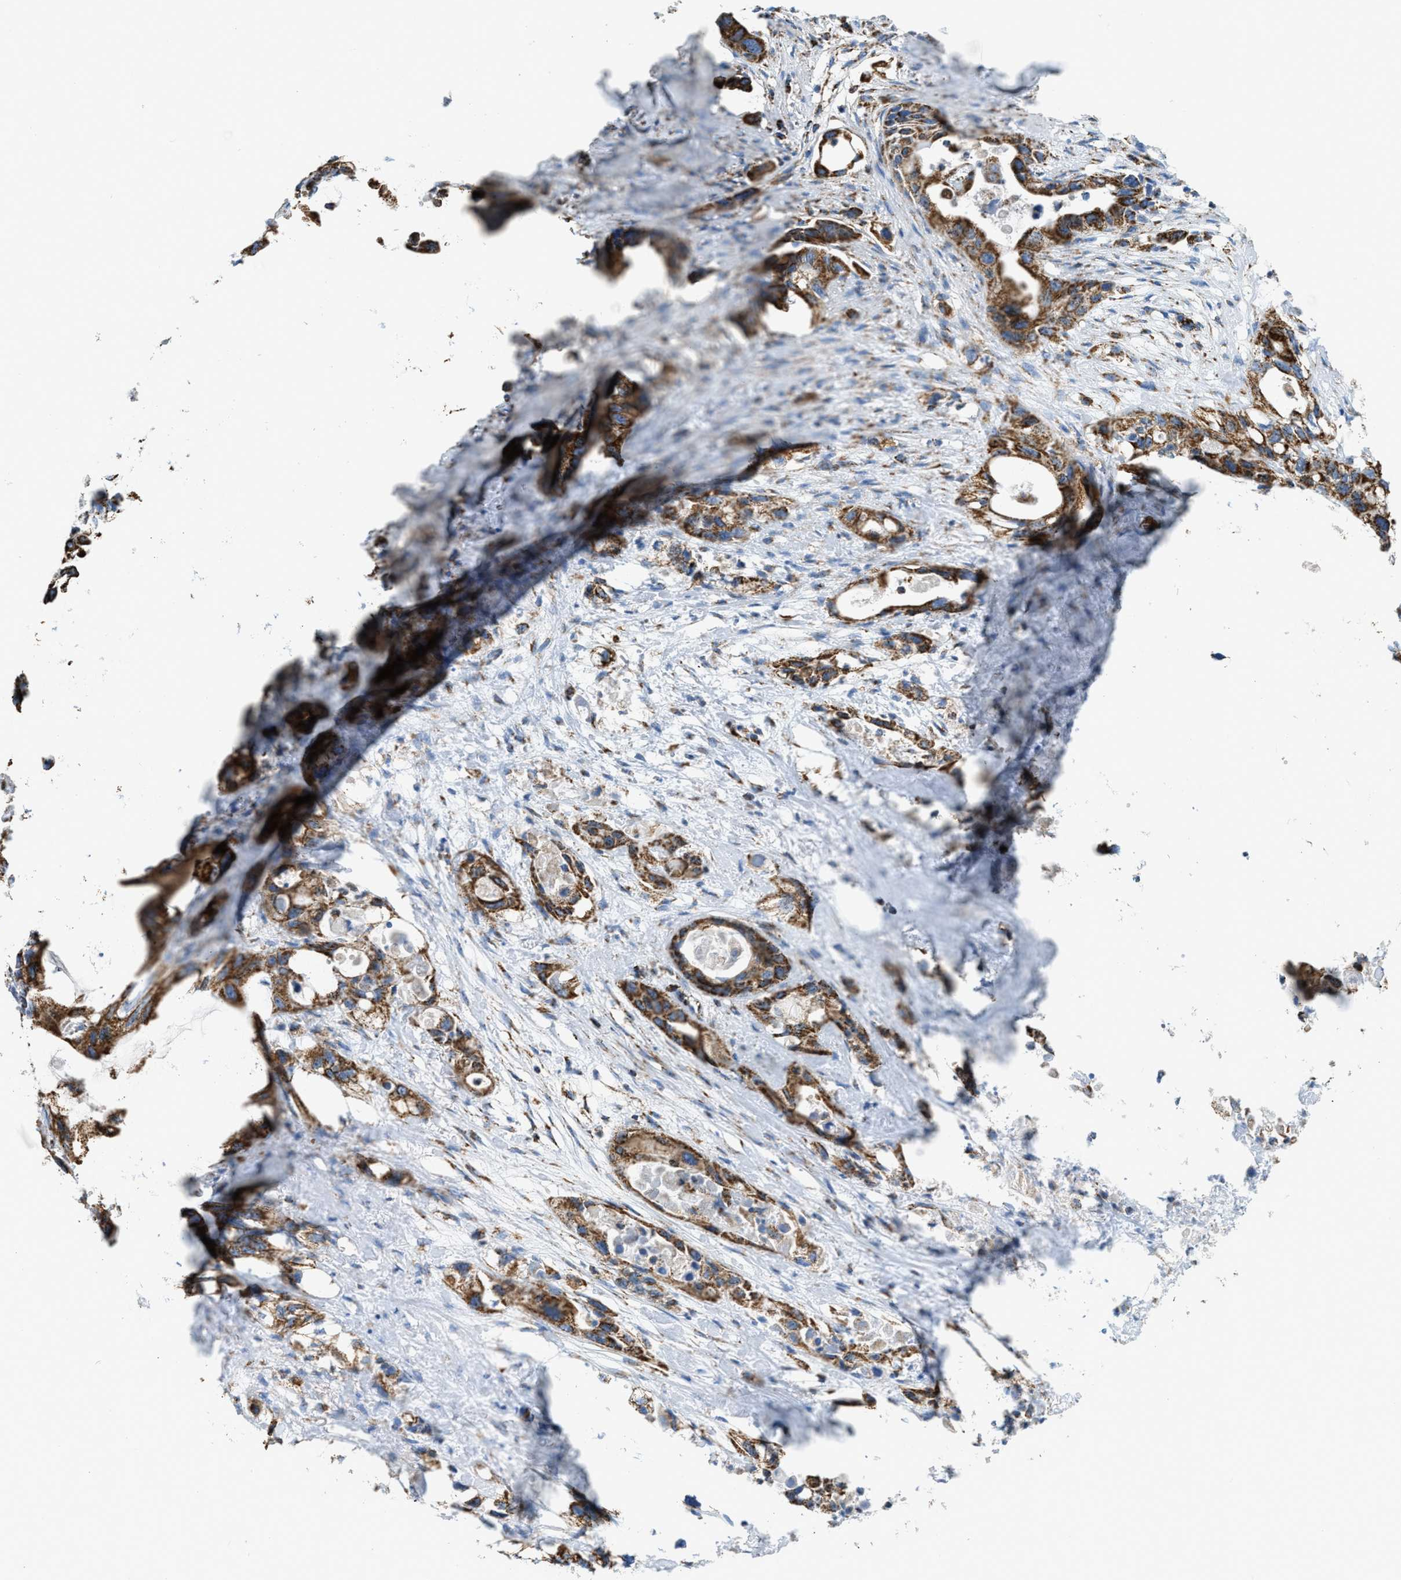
{"staining": {"intensity": "moderate", "quantity": ">75%", "location": "cytoplasmic/membranous"}, "tissue": "pancreatic cancer", "cell_type": "Tumor cells", "image_type": "cancer", "snomed": [{"axis": "morphology", "description": "Adenocarcinoma, NOS"}, {"axis": "topography", "description": "Pancreas"}], "caption": "Pancreatic cancer was stained to show a protein in brown. There is medium levels of moderate cytoplasmic/membranous expression in about >75% of tumor cells. The protein of interest is shown in brown color, while the nuclei are stained blue.", "gene": "ETFB", "patient": {"sex": "male", "age": 53}}